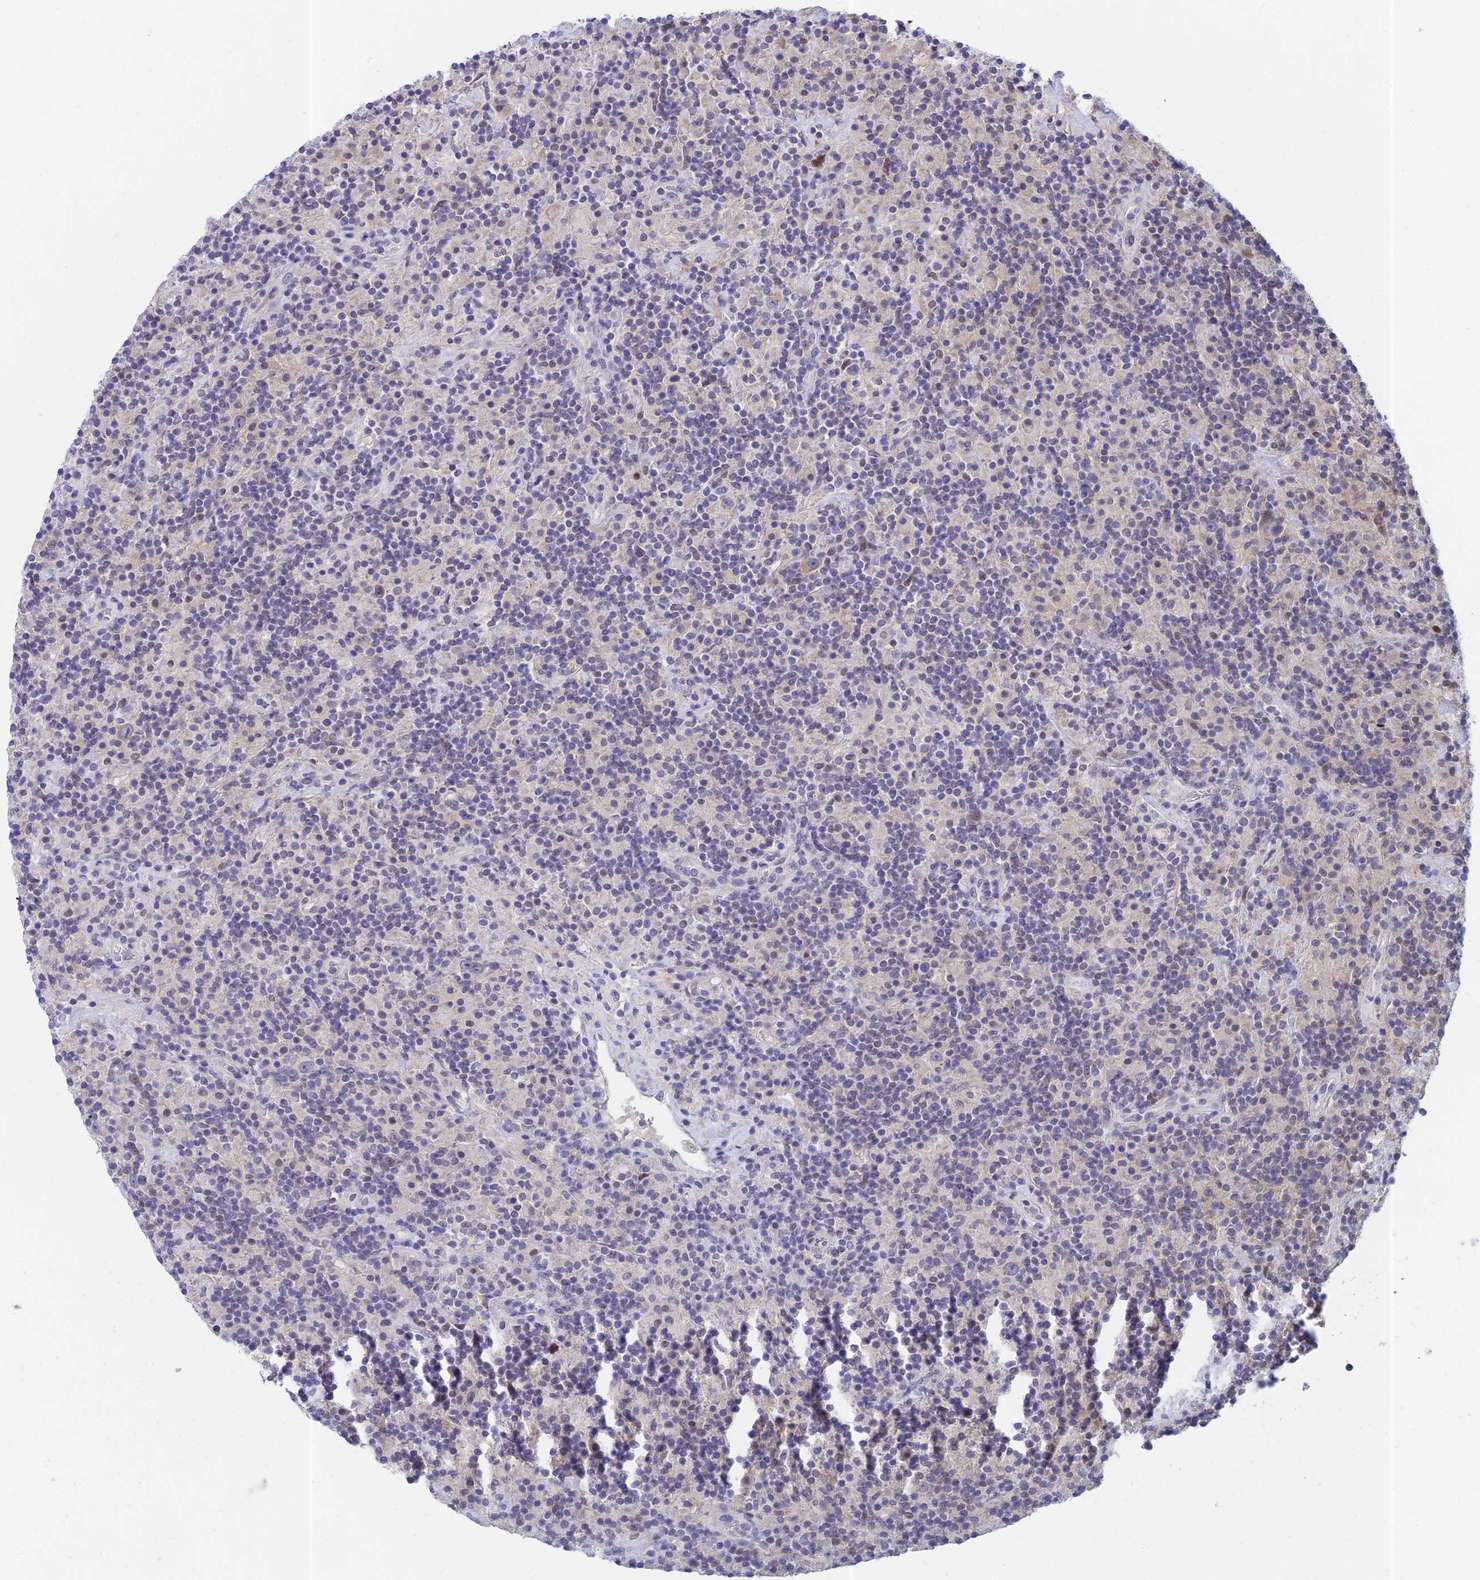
{"staining": {"intensity": "moderate", "quantity": "<25%", "location": "nuclear"}, "tissue": "lymphoma", "cell_type": "Tumor cells", "image_type": "cancer", "snomed": [{"axis": "morphology", "description": "Hodgkin's disease, NOS"}, {"axis": "topography", "description": "Lymph node"}], "caption": "Moderate nuclear staining for a protein is seen in about <25% of tumor cells of Hodgkin's disease using IHC.", "gene": "MRPL17", "patient": {"sex": "male", "age": 70}}